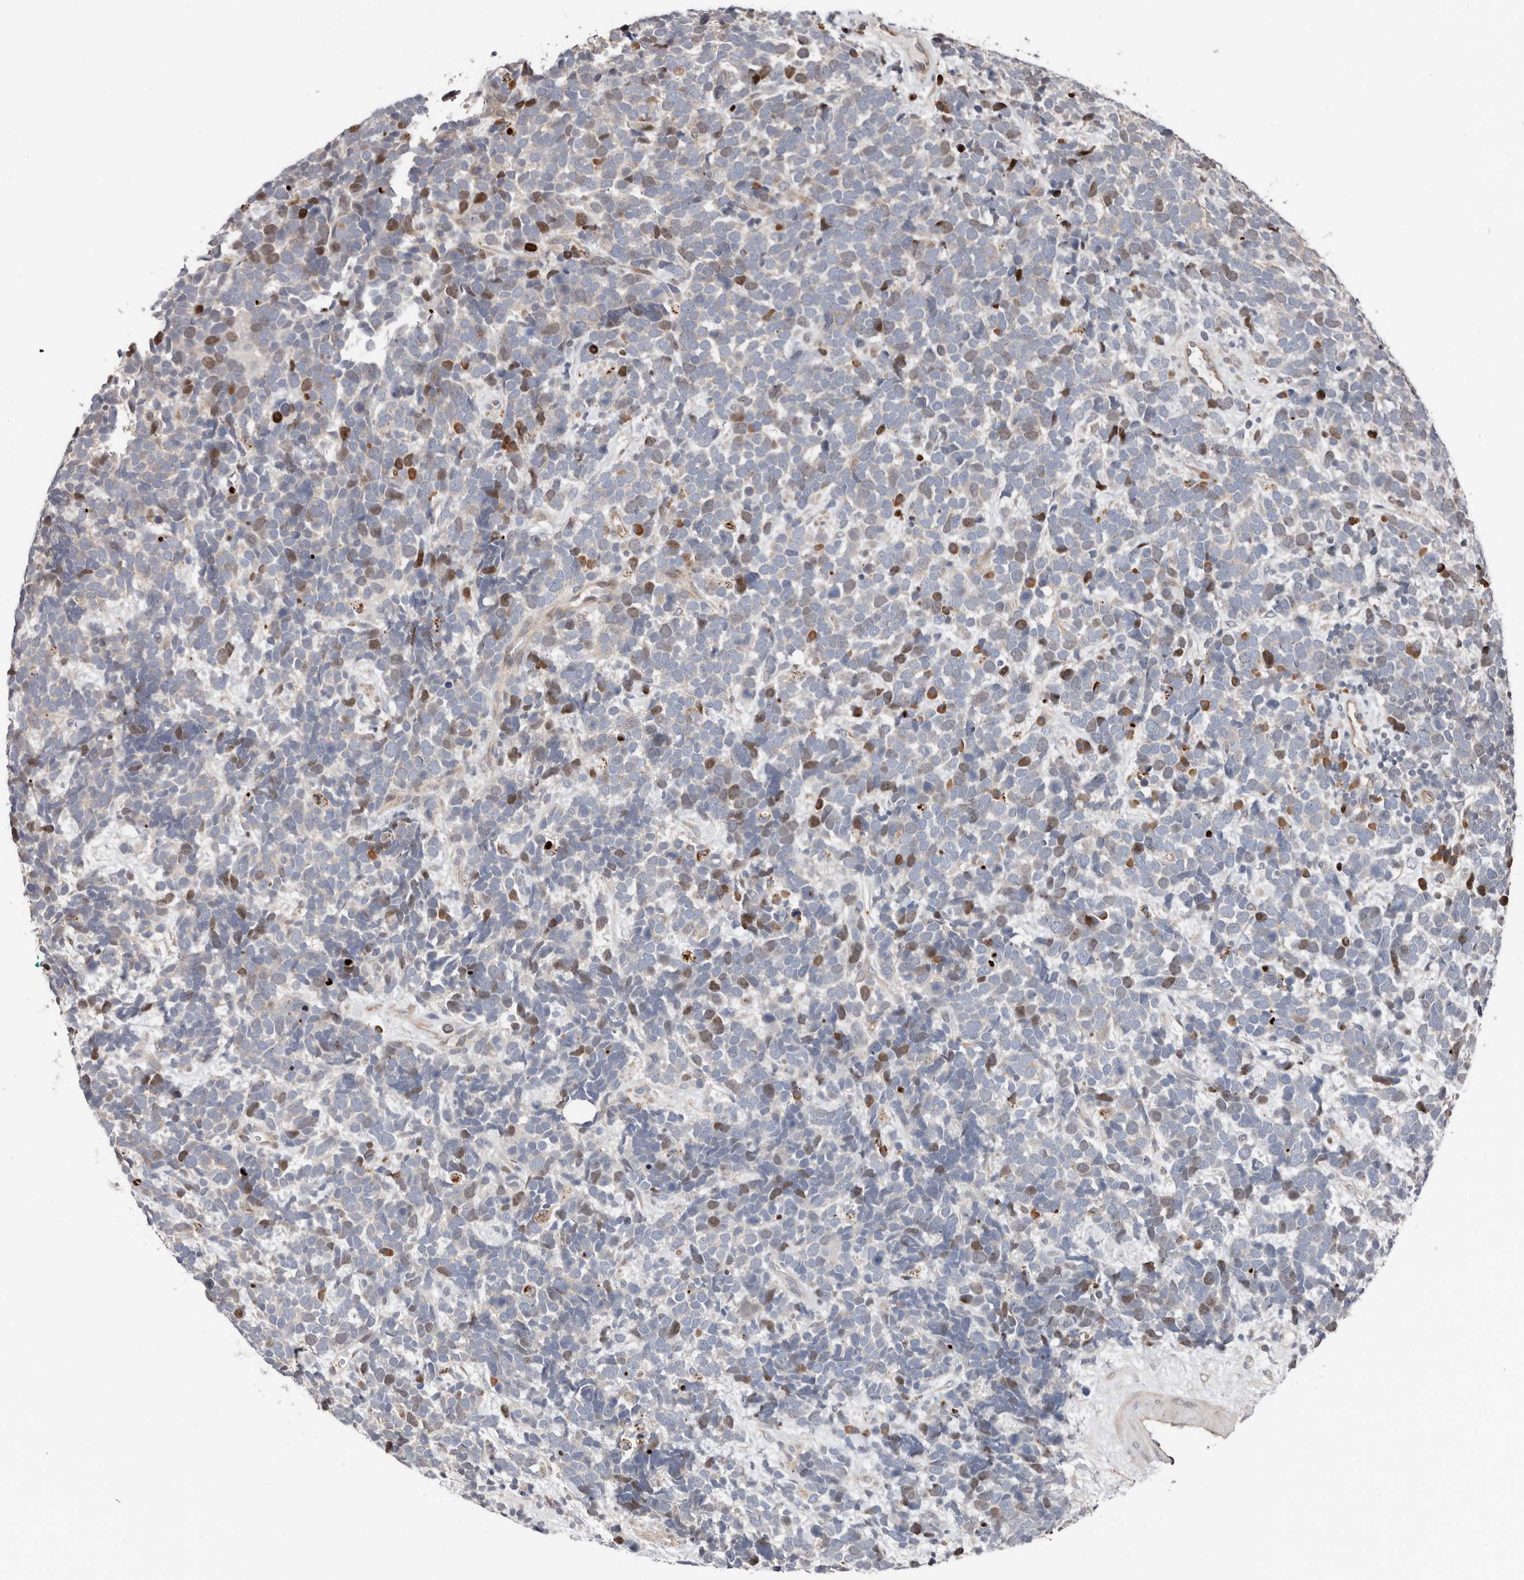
{"staining": {"intensity": "moderate", "quantity": "<25%", "location": "cytoplasmic/membranous,nuclear"}, "tissue": "urothelial cancer", "cell_type": "Tumor cells", "image_type": "cancer", "snomed": [{"axis": "morphology", "description": "Urothelial carcinoma, High grade"}, {"axis": "topography", "description": "Urinary bladder"}], "caption": "This image reveals immunohistochemistry staining of human urothelial cancer, with low moderate cytoplasmic/membranous and nuclear staining in about <25% of tumor cells.", "gene": "SMYD4", "patient": {"sex": "female", "age": 82}}